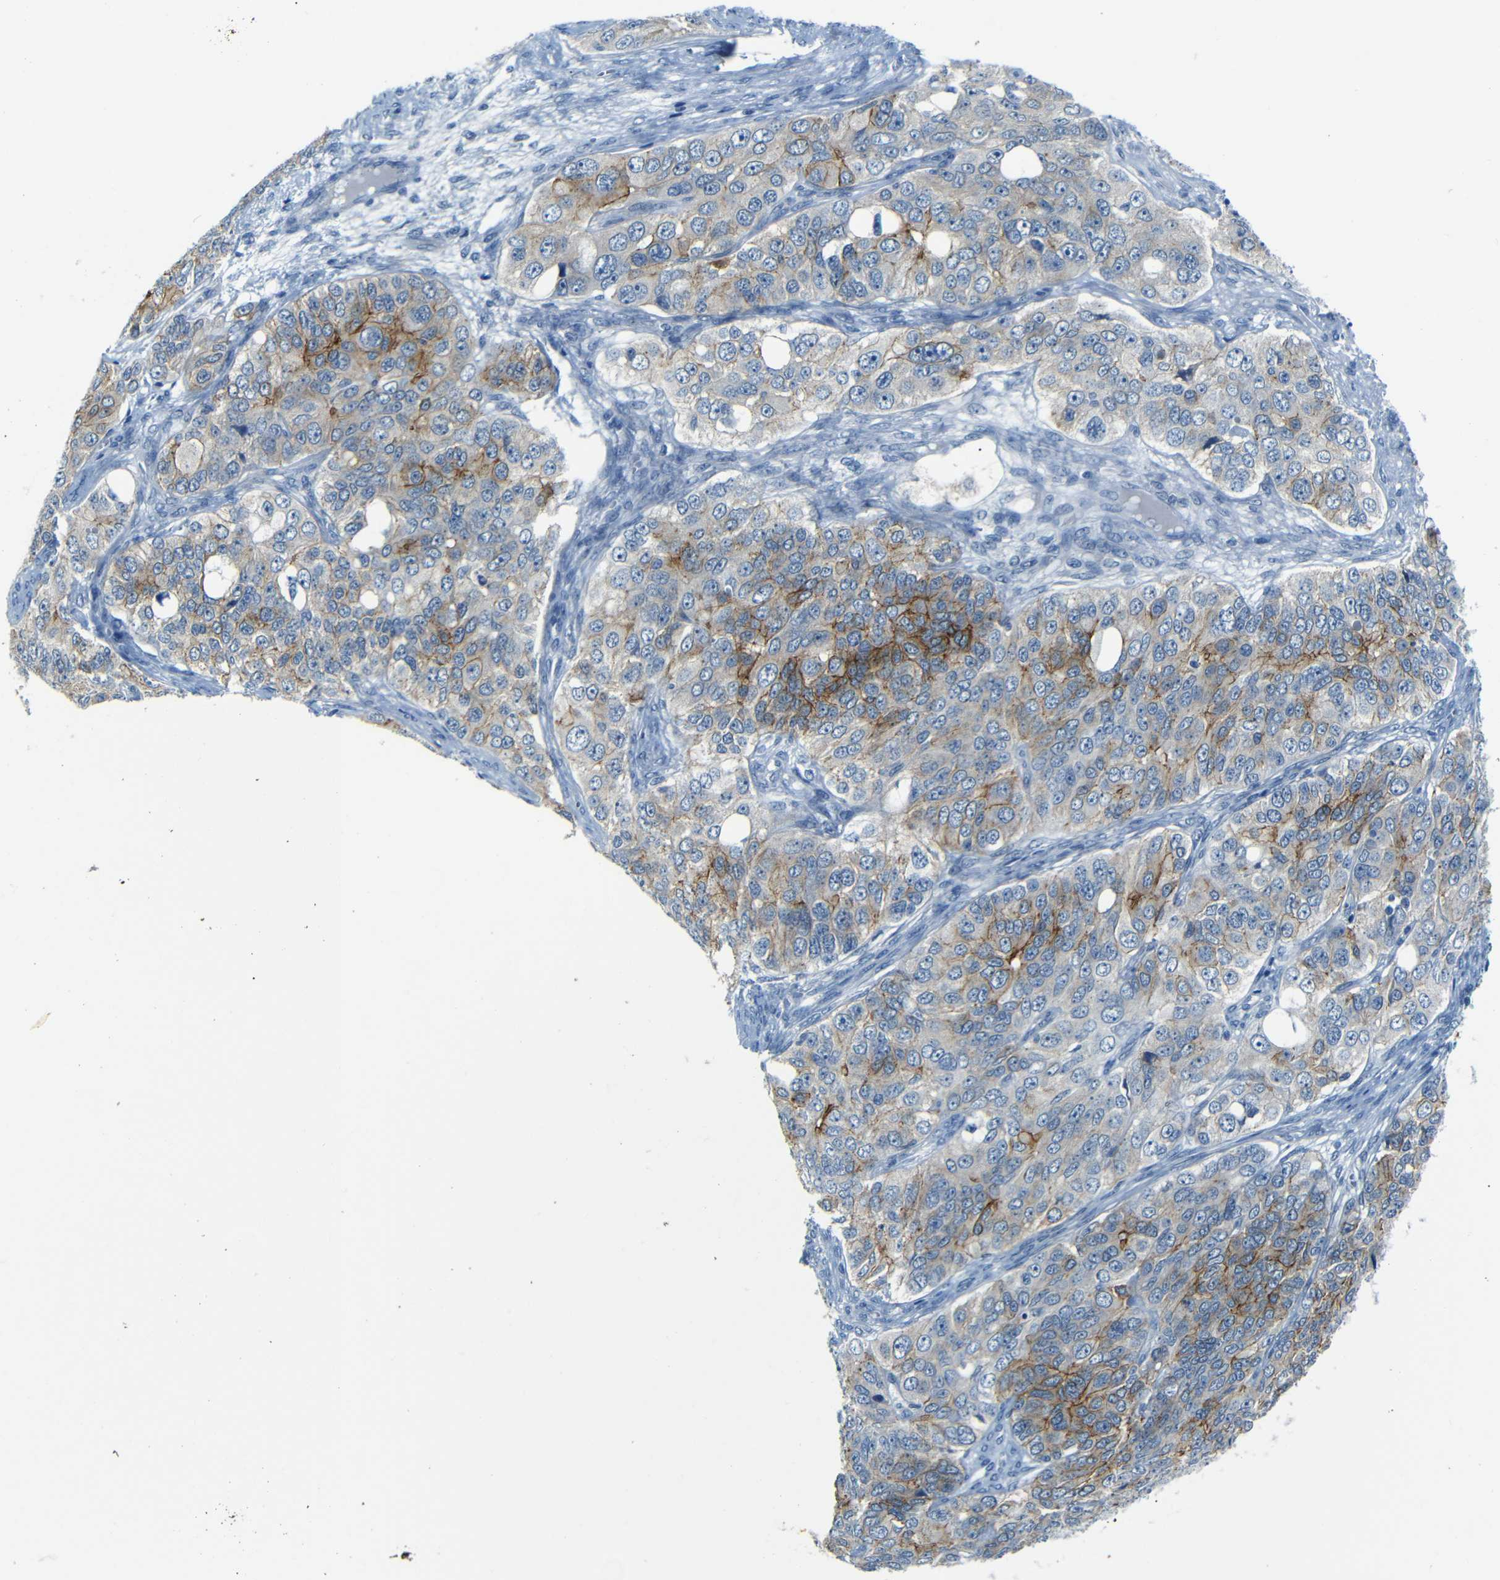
{"staining": {"intensity": "moderate", "quantity": "25%-75%", "location": "cytoplasmic/membranous"}, "tissue": "ovarian cancer", "cell_type": "Tumor cells", "image_type": "cancer", "snomed": [{"axis": "morphology", "description": "Carcinoma, endometroid"}, {"axis": "topography", "description": "Ovary"}], "caption": "An immunohistochemistry histopathology image of tumor tissue is shown. Protein staining in brown shows moderate cytoplasmic/membranous positivity in ovarian endometroid carcinoma within tumor cells.", "gene": "ANK3", "patient": {"sex": "female", "age": 51}}